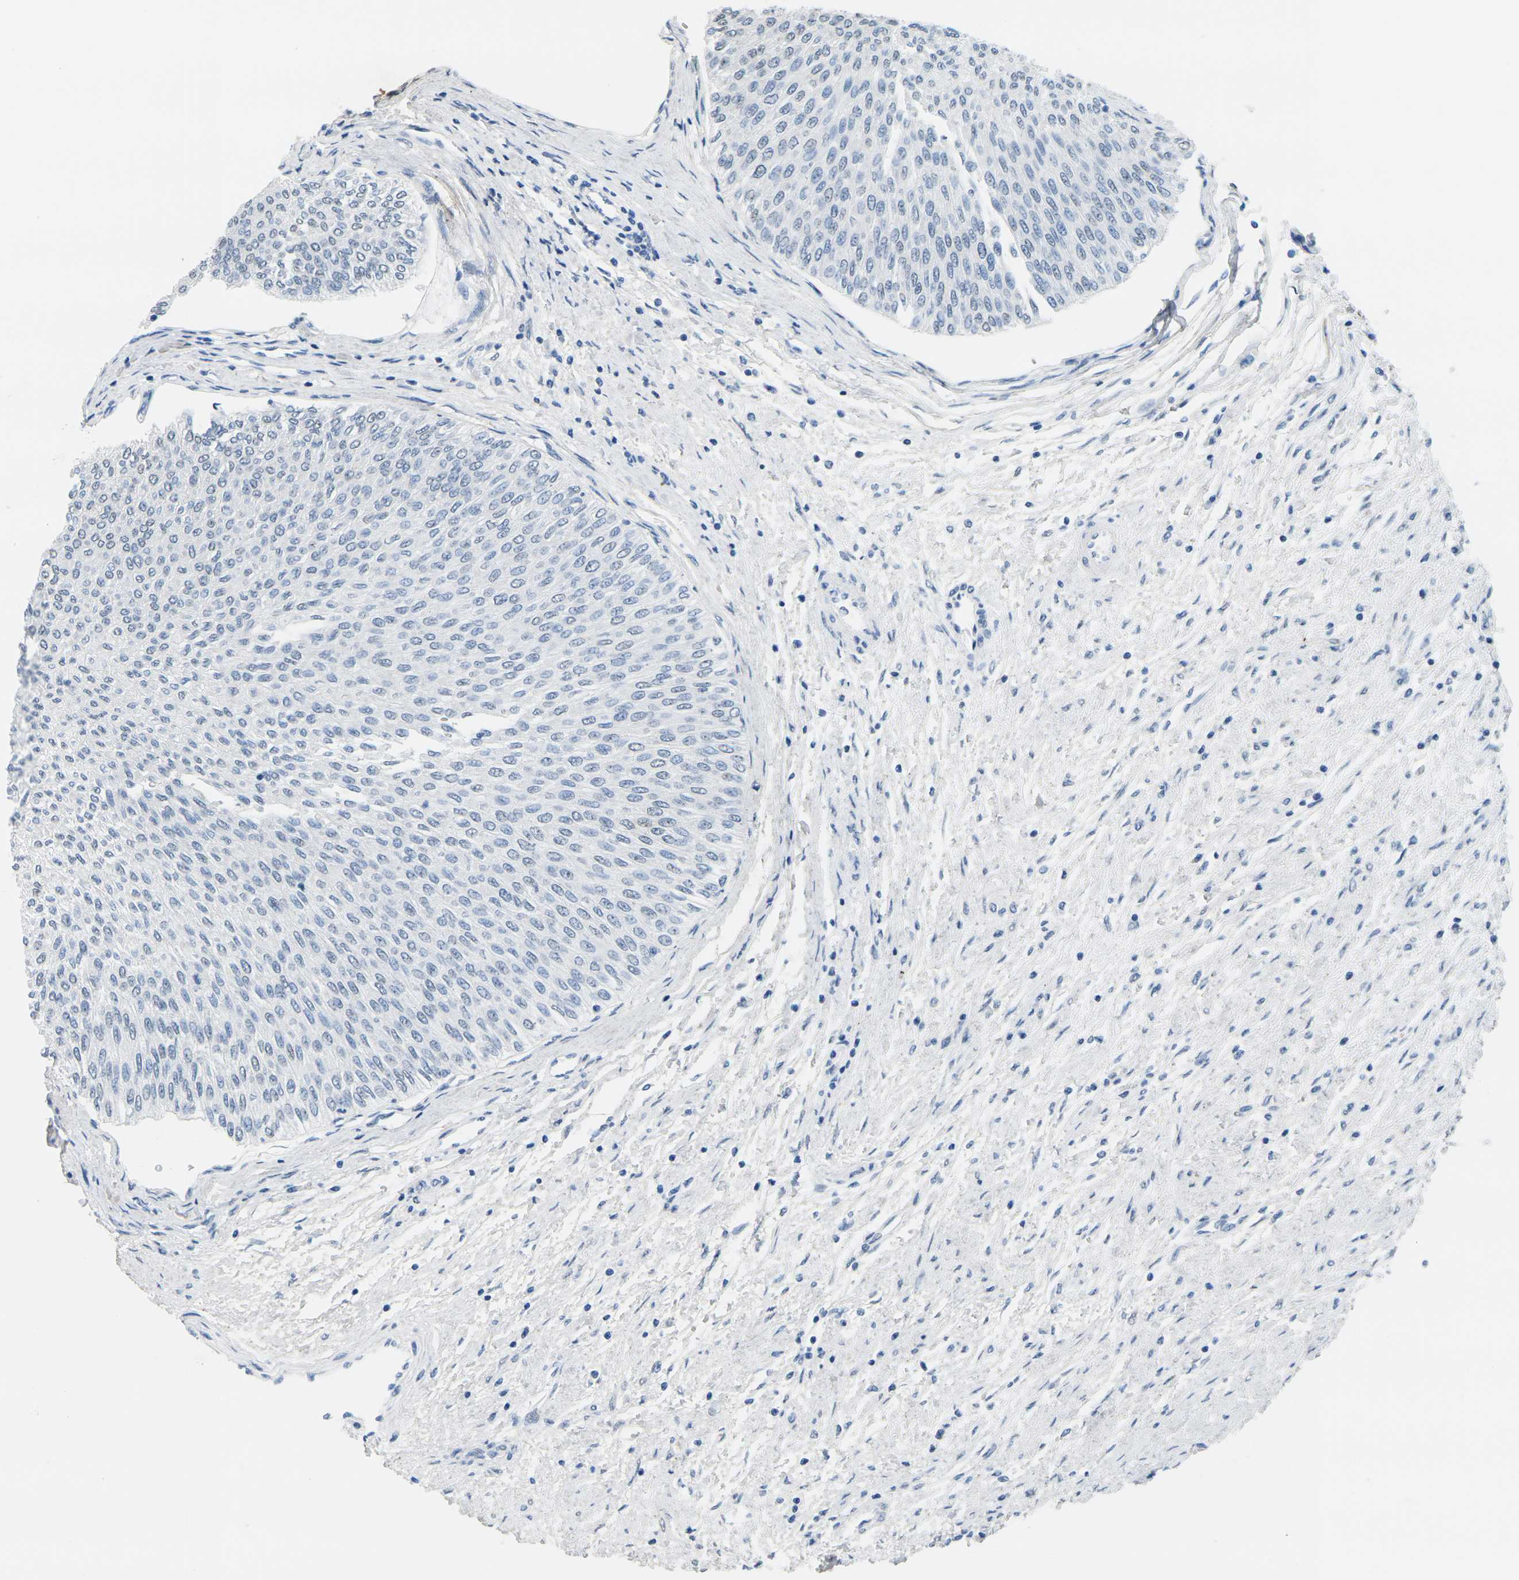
{"staining": {"intensity": "negative", "quantity": "none", "location": "none"}, "tissue": "urothelial cancer", "cell_type": "Tumor cells", "image_type": "cancer", "snomed": [{"axis": "morphology", "description": "Urothelial carcinoma, Low grade"}, {"axis": "topography", "description": "Urinary bladder"}], "caption": "Urothelial carcinoma (low-grade) was stained to show a protein in brown. There is no significant staining in tumor cells.", "gene": "CTAG1A", "patient": {"sex": "male", "age": 78}}